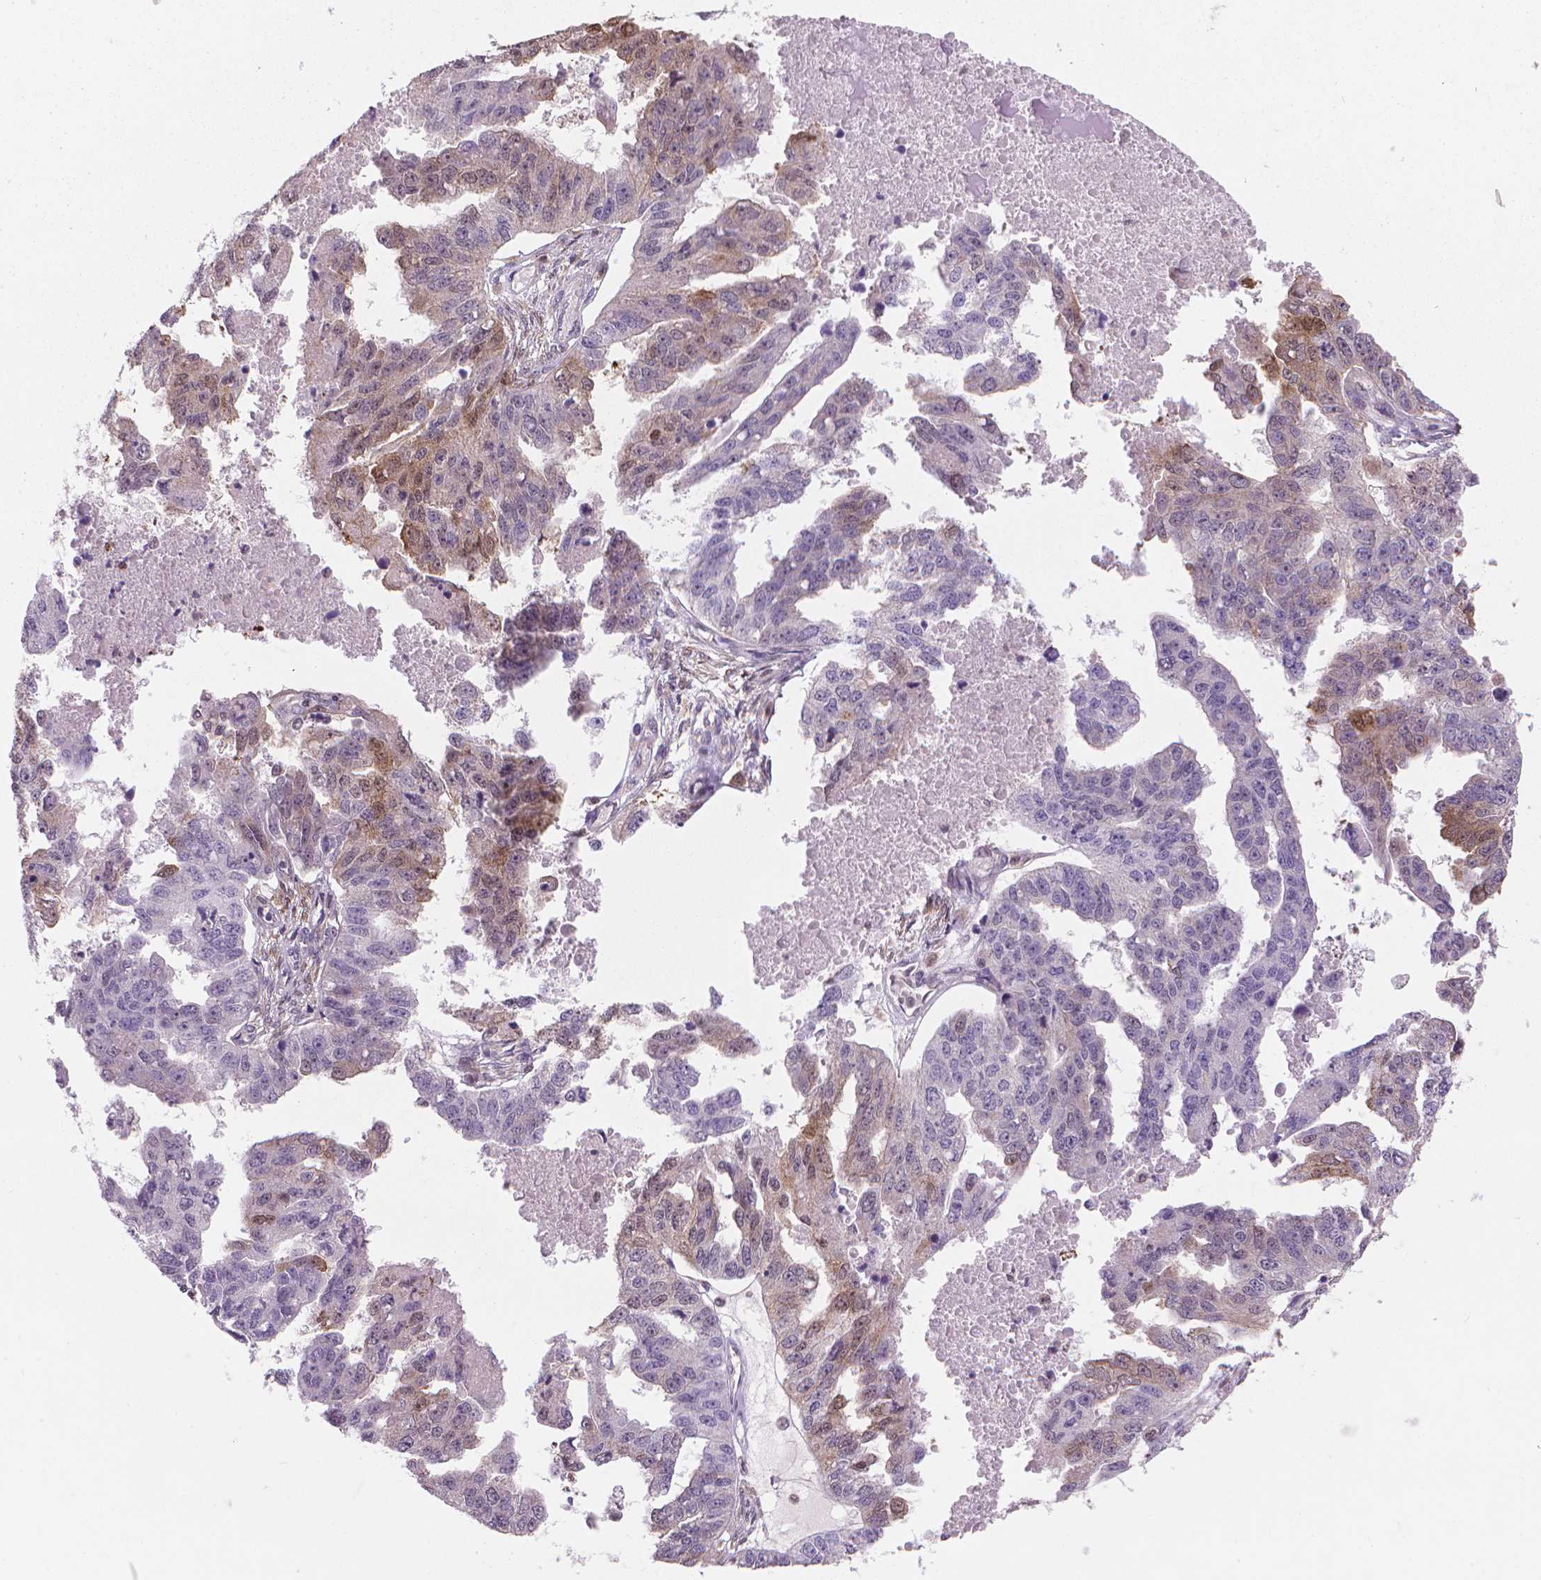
{"staining": {"intensity": "weak", "quantity": "<25%", "location": "cytoplasmic/membranous"}, "tissue": "ovarian cancer", "cell_type": "Tumor cells", "image_type": "cancer", "snomed": [{"axis": "morphology", "description": "Cystadenocarcinoma, serous, NOS"}, {"axis": "topography", "description": "Ovary"}], "caption": "High magnification brightfield microscopy of ovarian cancer stained with DAB (3,3'-diaminobenzidine) (brown) and counterstained with hematoxylin (blue): tumor cells show no significant positivity.", "gene": "TNFAIP2", "patient": {"sex": "female", "age": 58}}